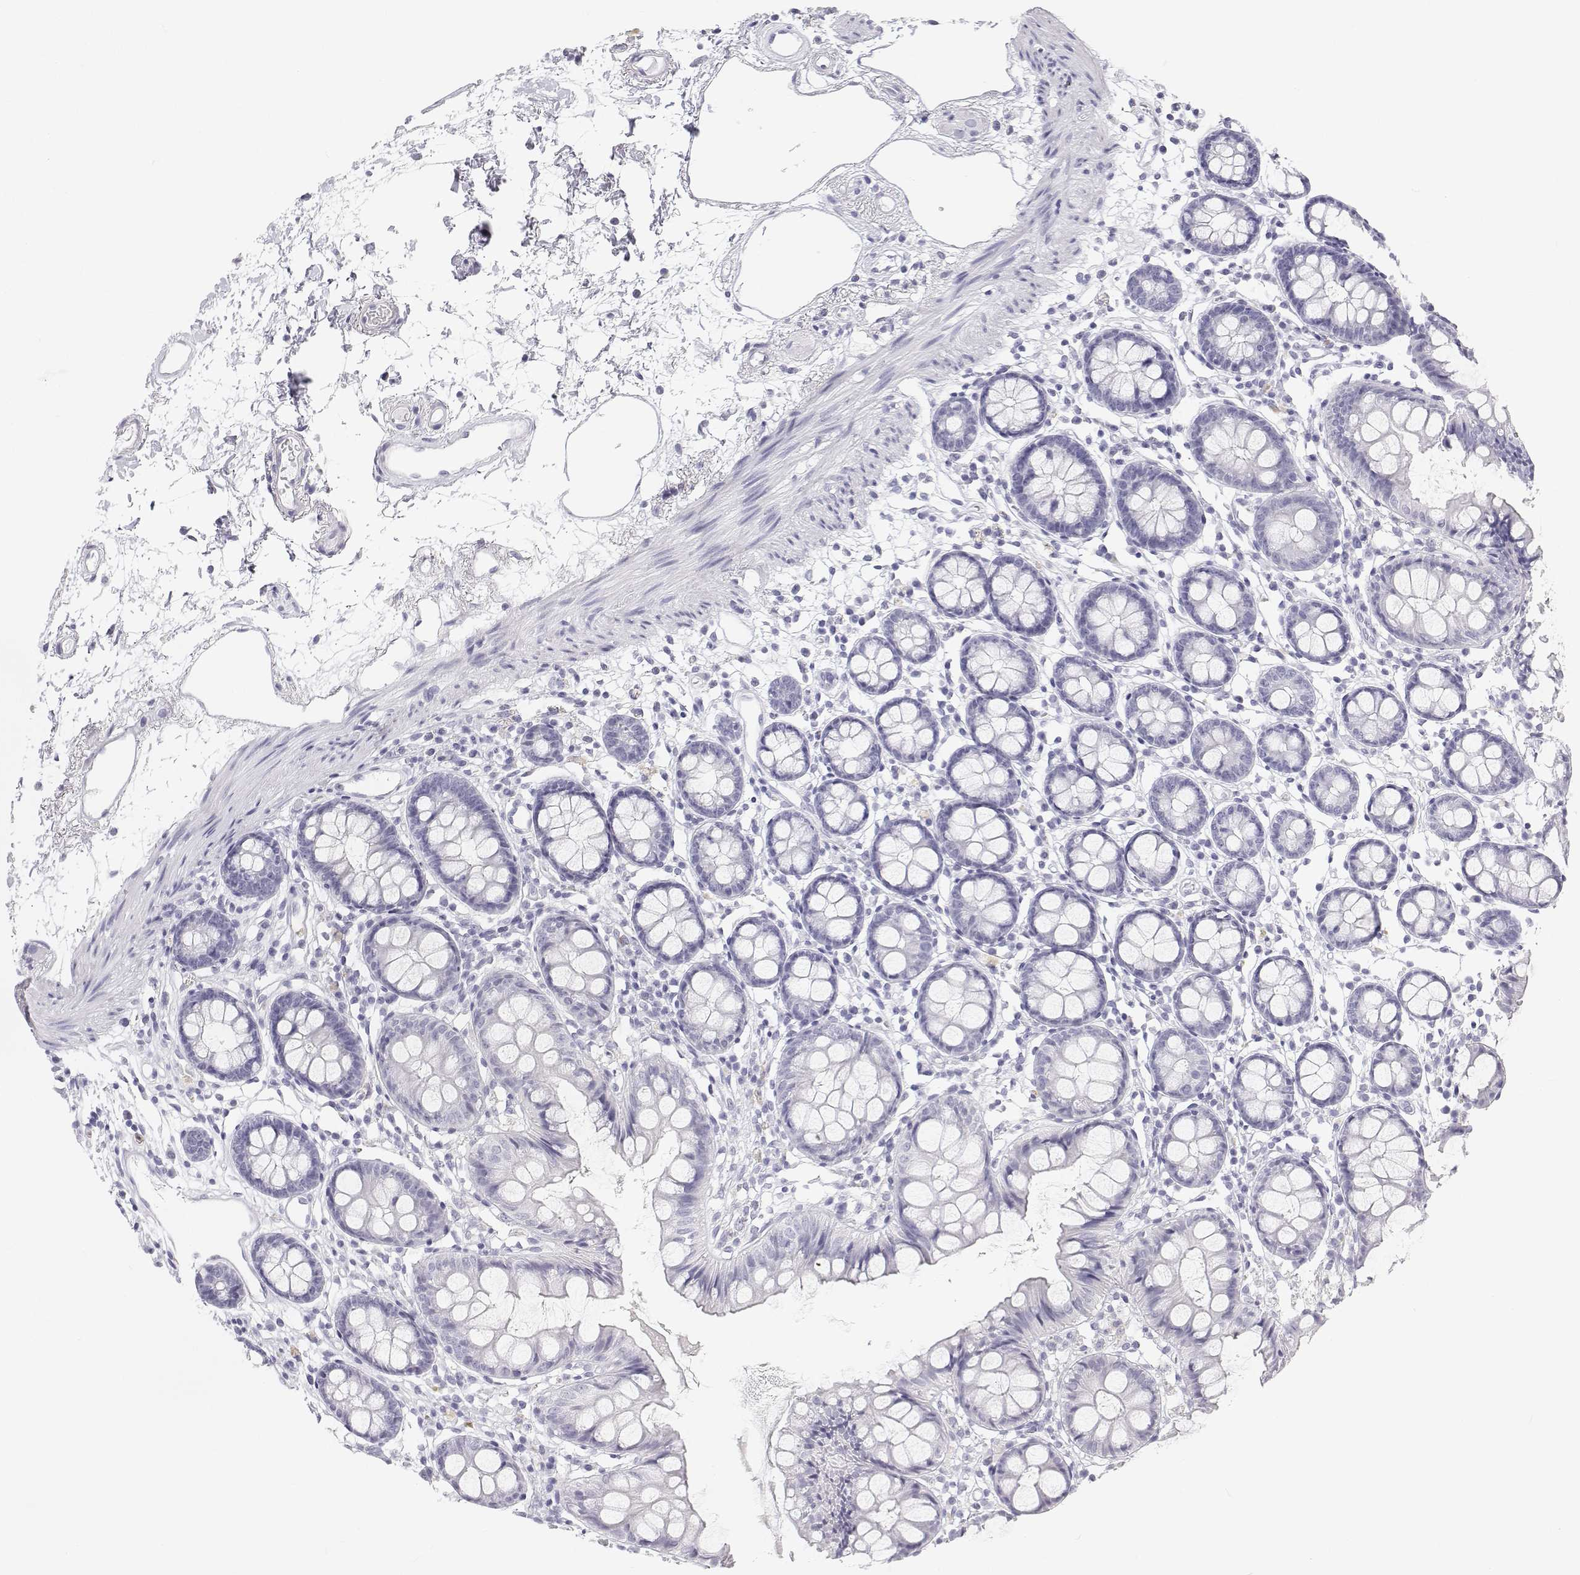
{"staining": {"intensity": "negative", "quantity": "none", "location": "none"}, "tissue": "colon", "cell_type": "Endothelial cells", "image_type": "normal", "snomed": [{"axis": "morphology", "description": "Normal tissue, NOS"}, {"axis": "topography", "description": "Colon"}], "caption": "The photomicrograph exhibits no staining of endothelial cells in benign colon.", "gene": "SFTPB", "patient": {"sex": "female", "age": 84}}